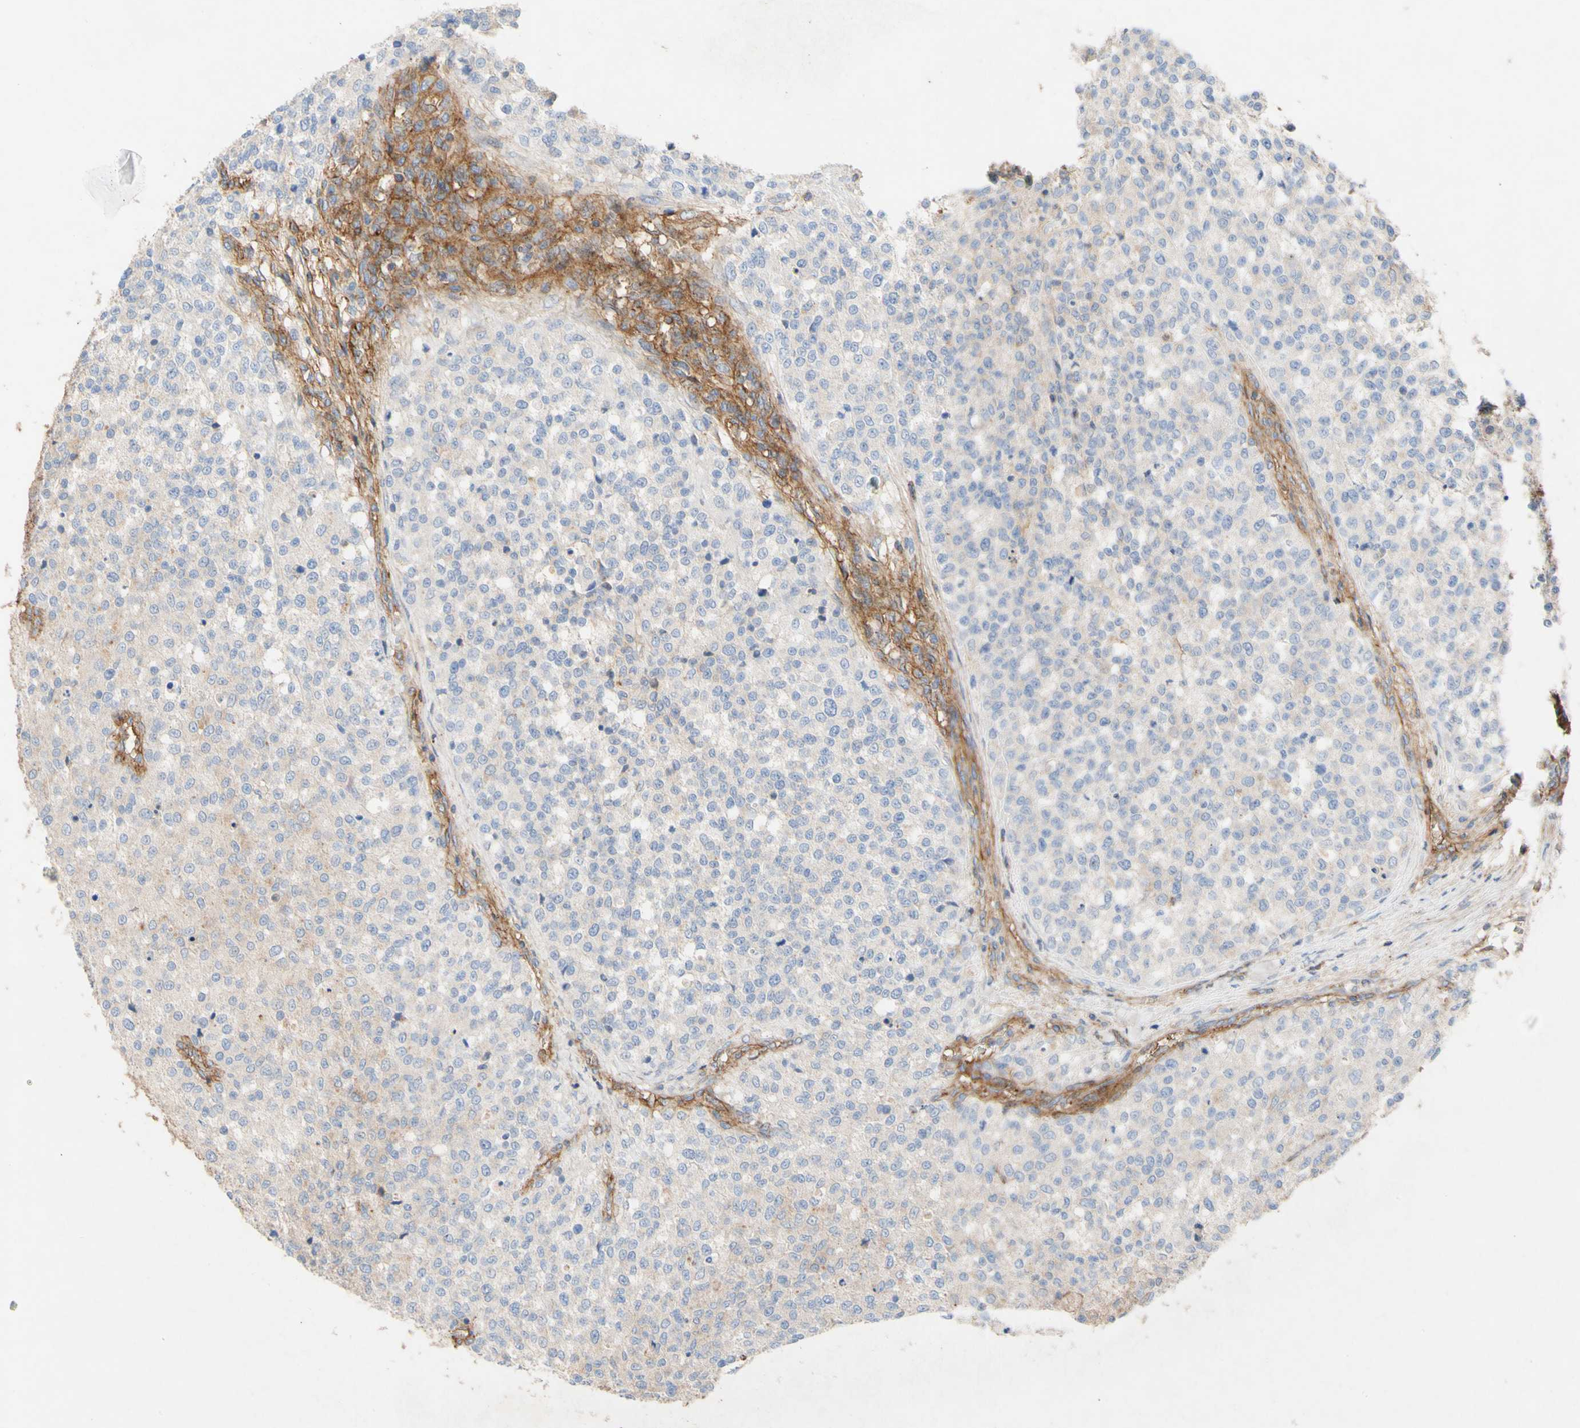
{"staining": {"intensity": "weak", "quantity": "<25%", "location": "cytoplasmic/membranous"}, "tissue": "testis cancer", "cell_type": "Tumor cells", "image_type": "cancer", "snomed": [{"axis": "morphology", "description": "Seminoma, NOS"}, {"axis": "topography", "description": "Testis"}], "caption": "Testis cancer was stained to show a protein in brown. There is no significant expression in tumor cells.", "gene": "ATP2A3", "patient": {"sex": "male", "age": 59}}